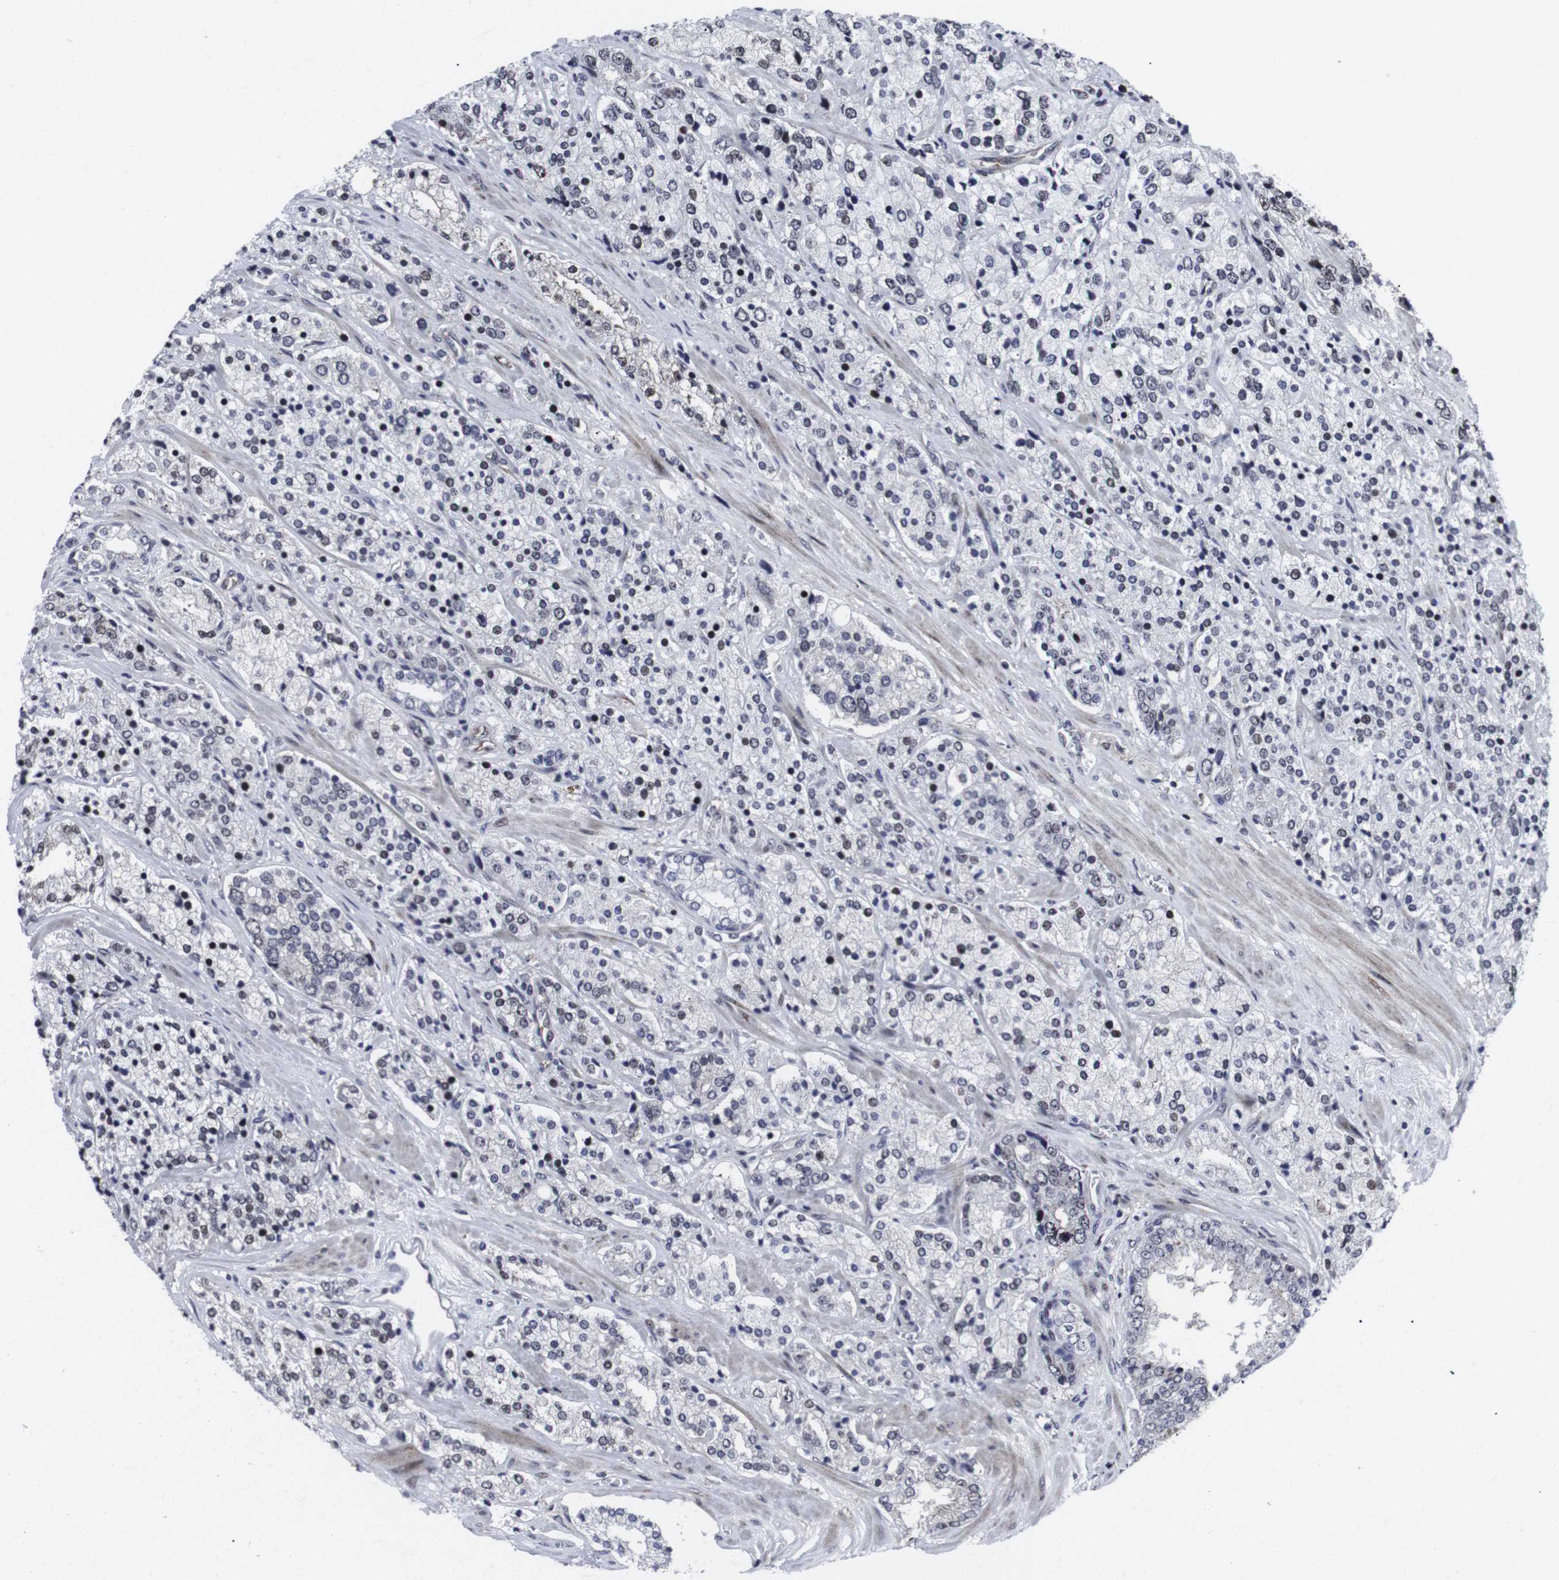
{"staining": {"intensity": "weak", "quantity": "<25%", "location": "nuclear"}, "tissue": "prostate cancer", "cell_type": "Tumor cells", "image_type": "cancer", "snomed": [{"axis": "morphology", "description": "Adenocarcinoma, High grade"}, {"axis": "topography", "description": "Prostate"}], "caption": "Prostate high-grade adenocarcinoma stained for a protein using immunohistochemistry (IHC) reveals no expression tumor cells.", "gene": "MLH1", "patient": {"sex": "male", "age": 71}}